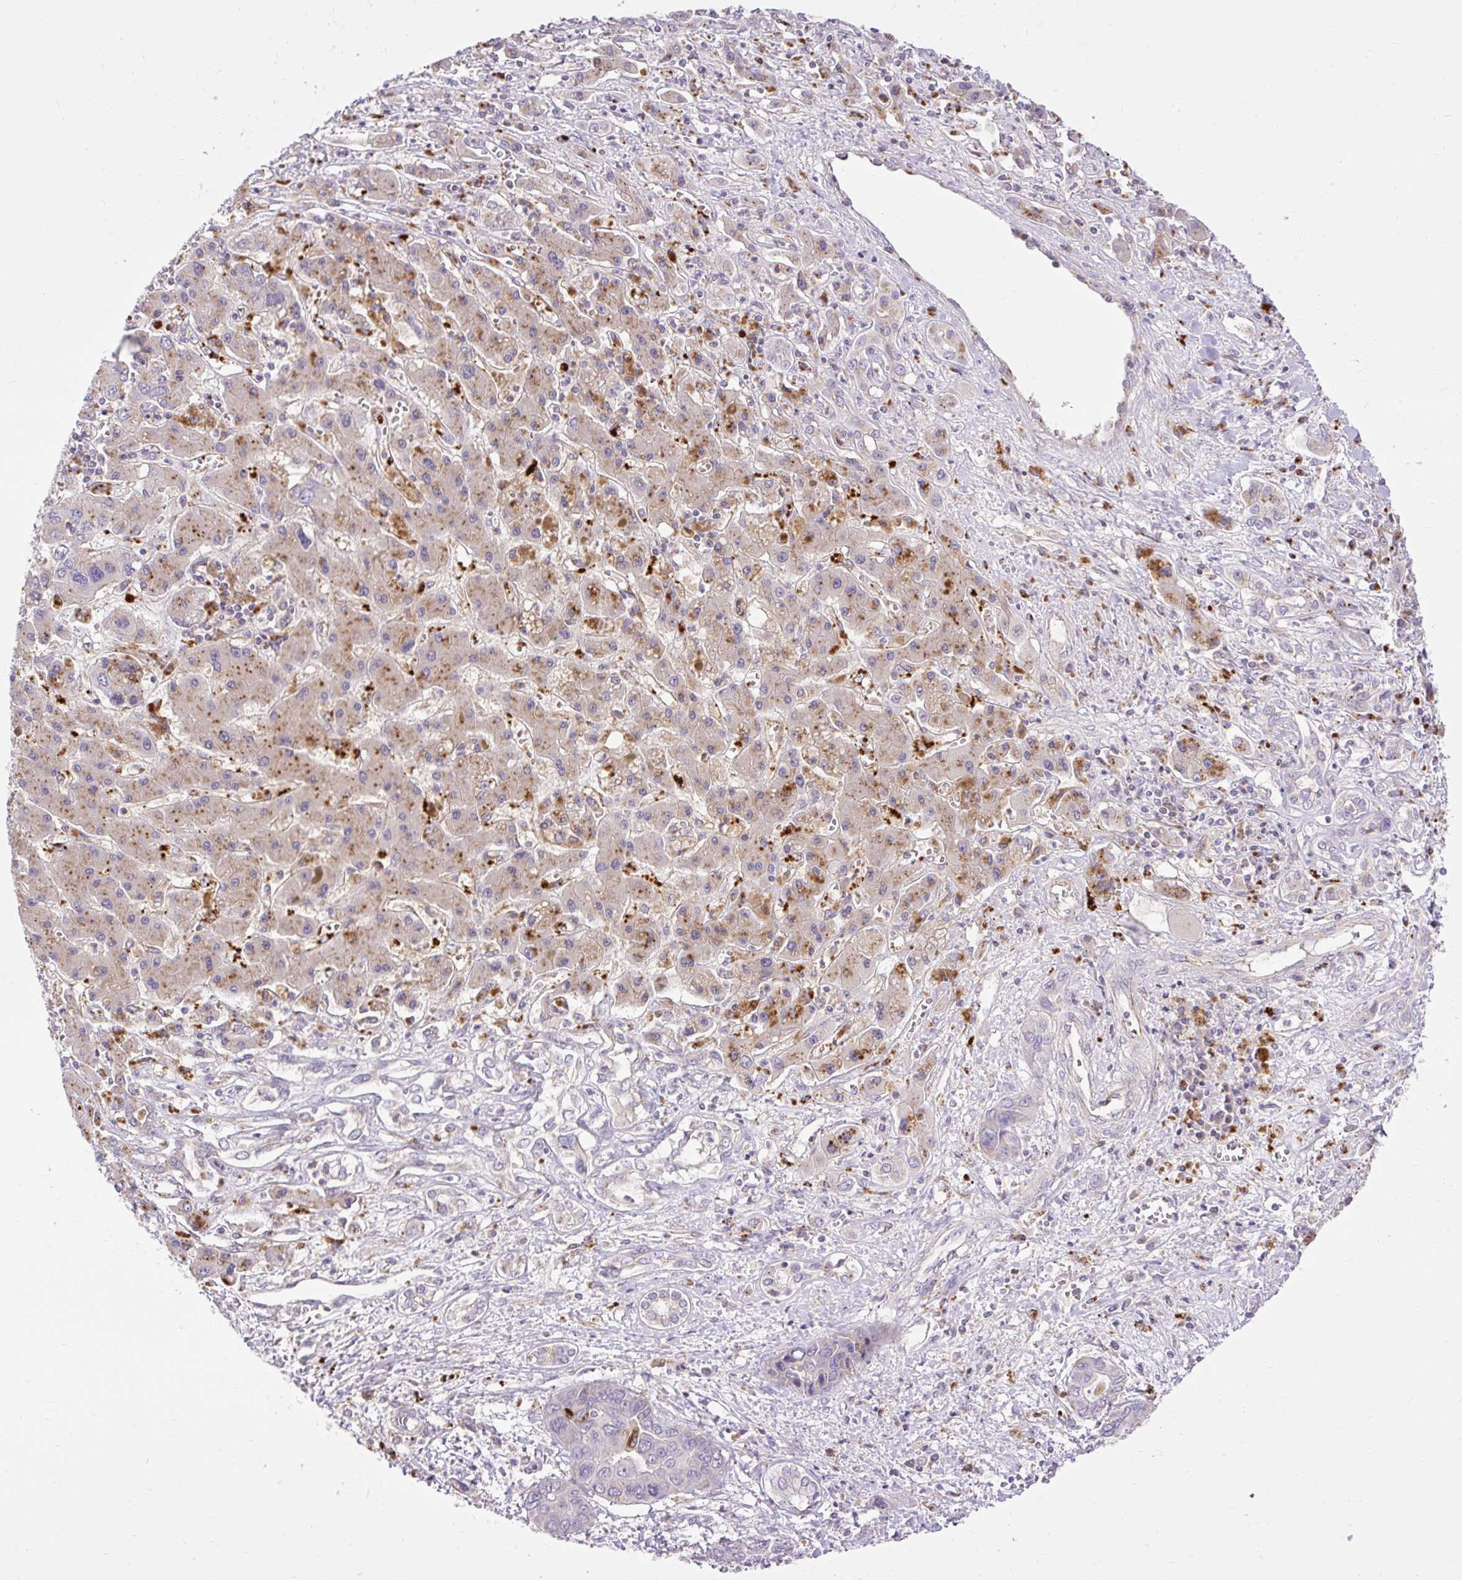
{"staining": {"intensity": "negative", "quantity": "none", "location": "none"}, "tissue": "liver cancer", "cell_type": "Tumor cells", "image_type": "cancer", "snomed": [{"axis": "morphology", "description": "Cholangiocarcinoma"}, {"axis": "topography", "description": "Liver"}], "caption": "Tumor cells are negative for protein expression in human liver cancer.", "gene": "HEXB", "patient": {"sex": "male", "age": 67}}